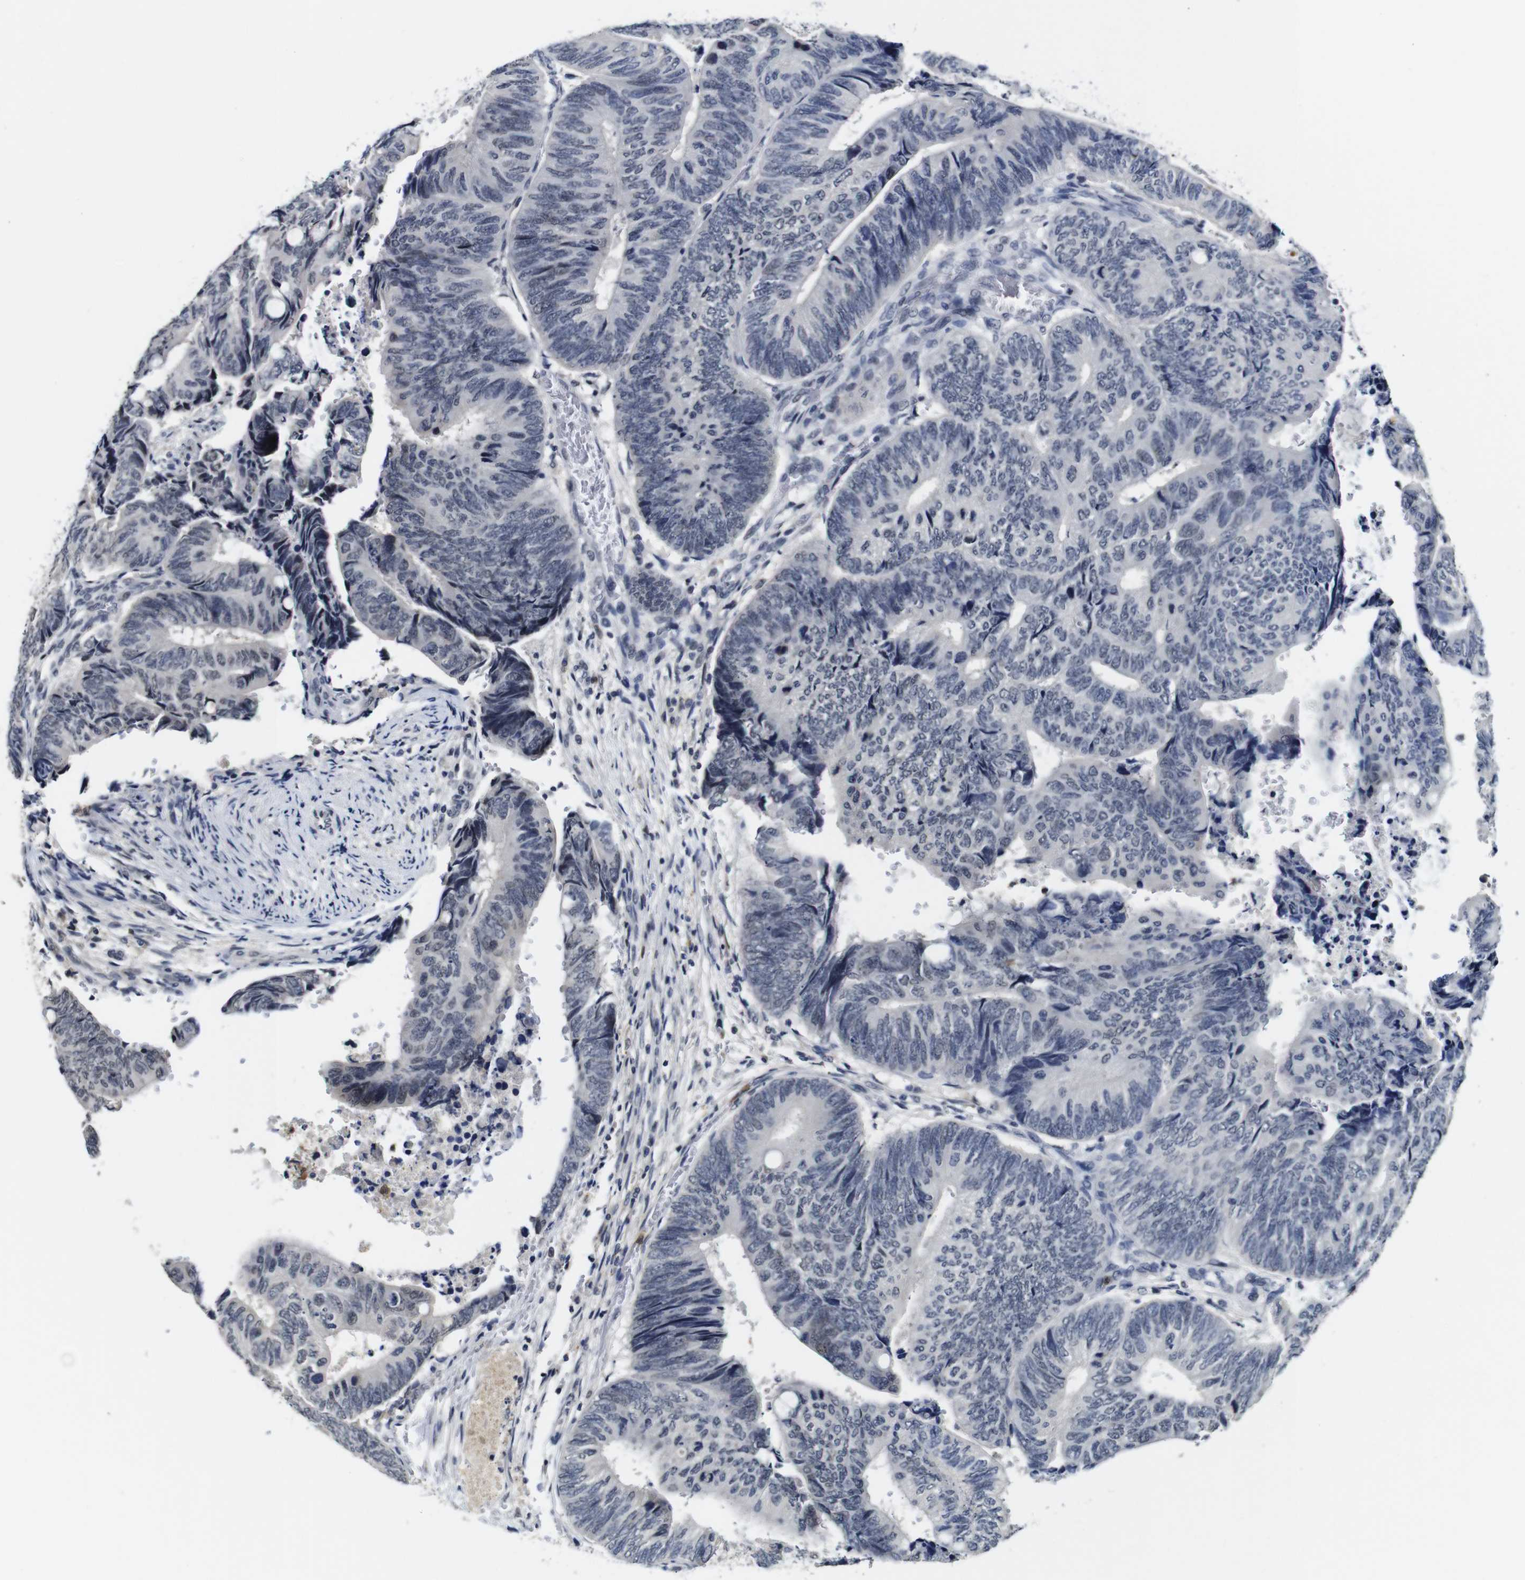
{"staining": {"intensity": "negative", "quantity": "none", "location": "none"}, "tissue": "colorectal cancer", "cell_type": "Tumor cells", "image_type": "cancer", "snomed": [{"axis": "morphology", "description": "Normal tissue, NOS"}, {"axis": "morphology", "description": "Adenocarcinoma, NOS"}, {"axis": "topography", "description": "Rectum"}, {"axis": "topography", "description": "Peripheral nerve tissue"}], "caption": "Human colorectal cancer stained for a protein using immunohistochemistry shows no positivity in tumor cells.", "gene": "NTRK3", "patient": {"sex": "male", "age": 92}}